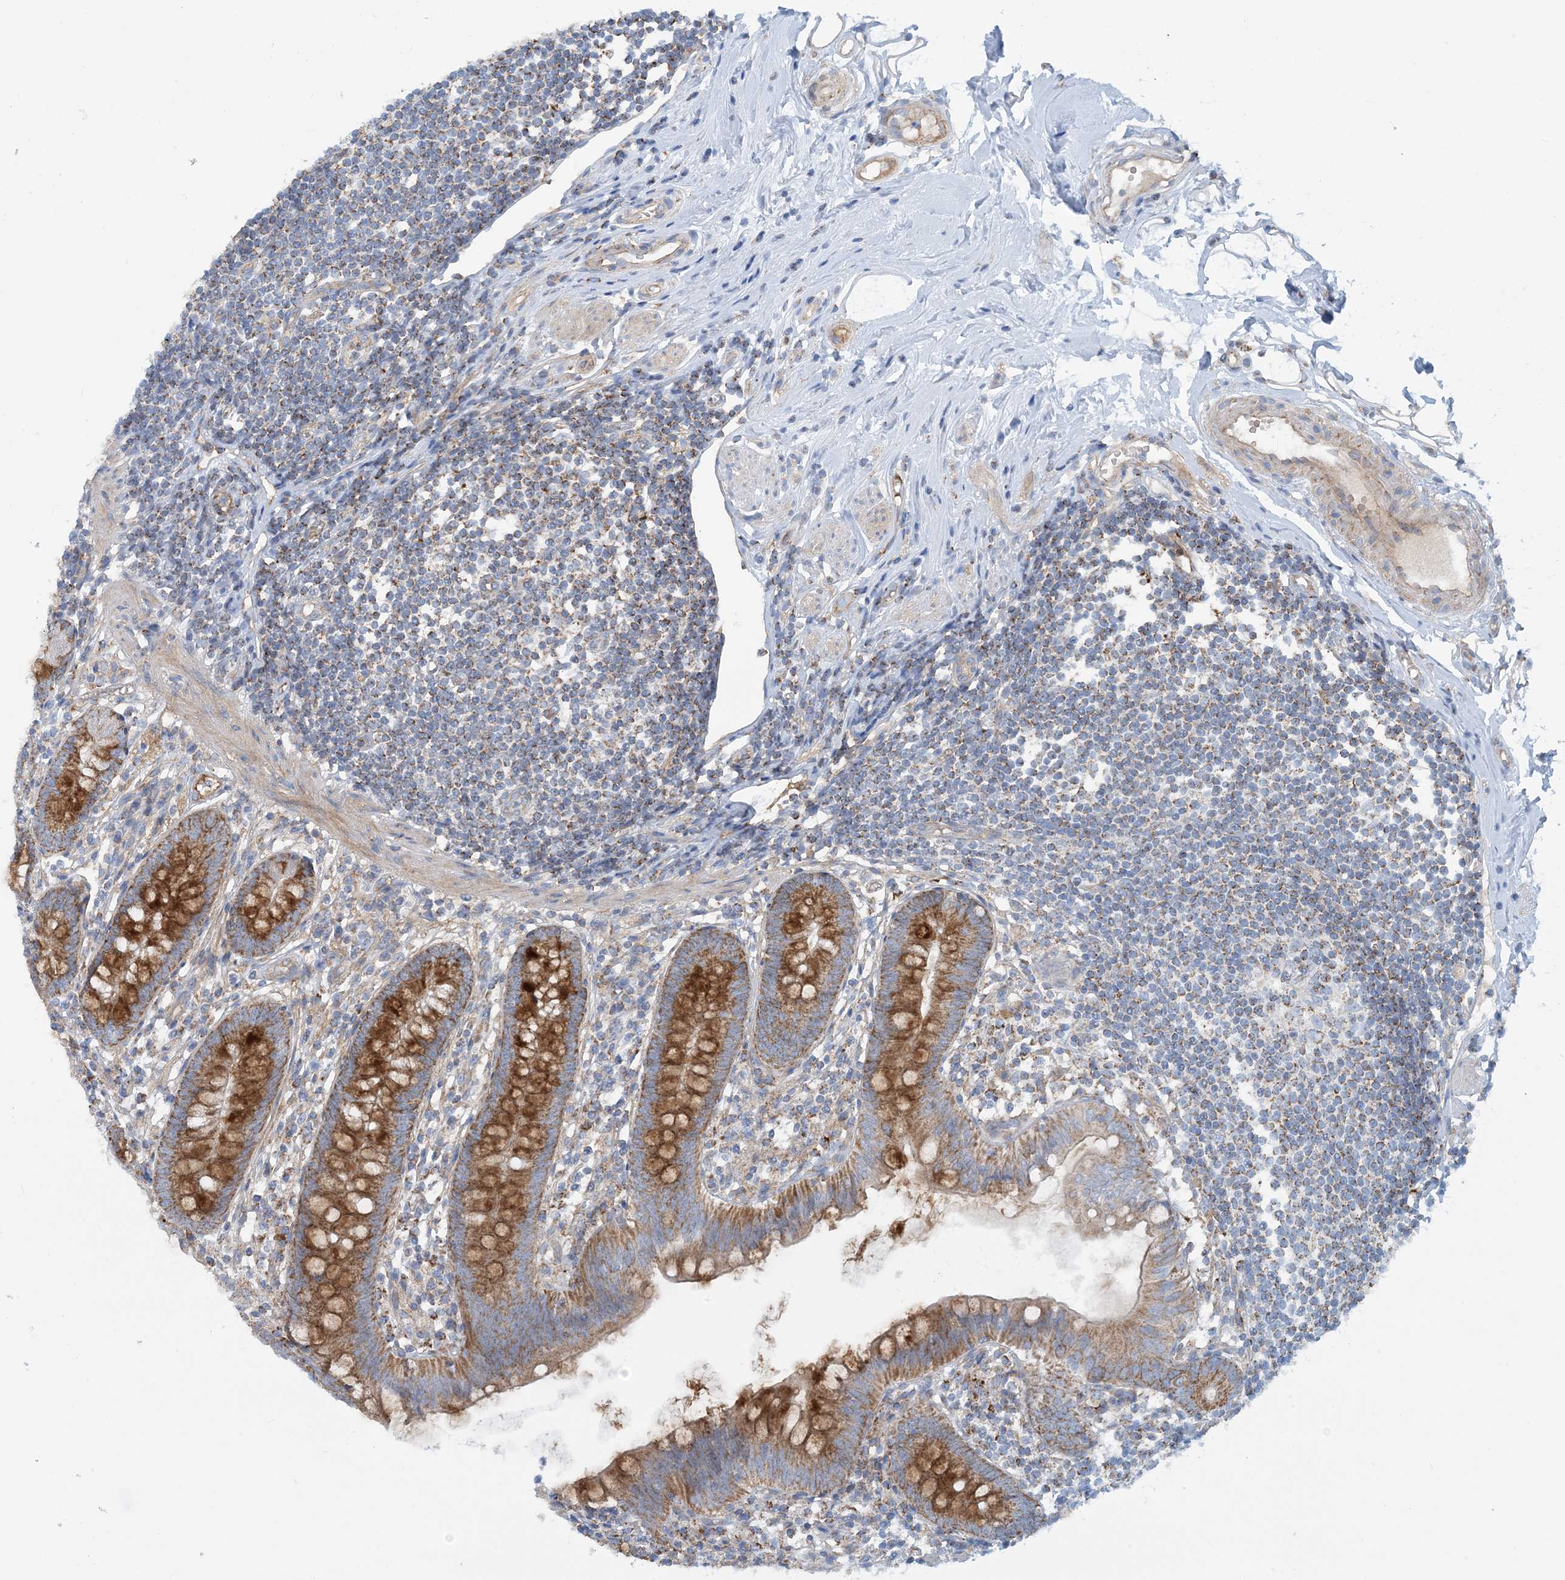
{"staining": {"intensity": "moderate", "quantity": ">75%", "location": "cytoplasmic/membranous"}, "tissue": "appendix", "cell_type": "Glandular cells", "image_type": "normal", "snomed": [{"axis": "morphology", "description": "Normal tissue, NOS"}, {"axis": "topography", "description": "Appendix"}], "caption": "The immunohistochemical stain highlights moderate cytoplasmic/membranous expression in glandular cells of benign appendix.", "gene": "PHOSPHO2", "patient": {"sex": "female", "age": 62}}